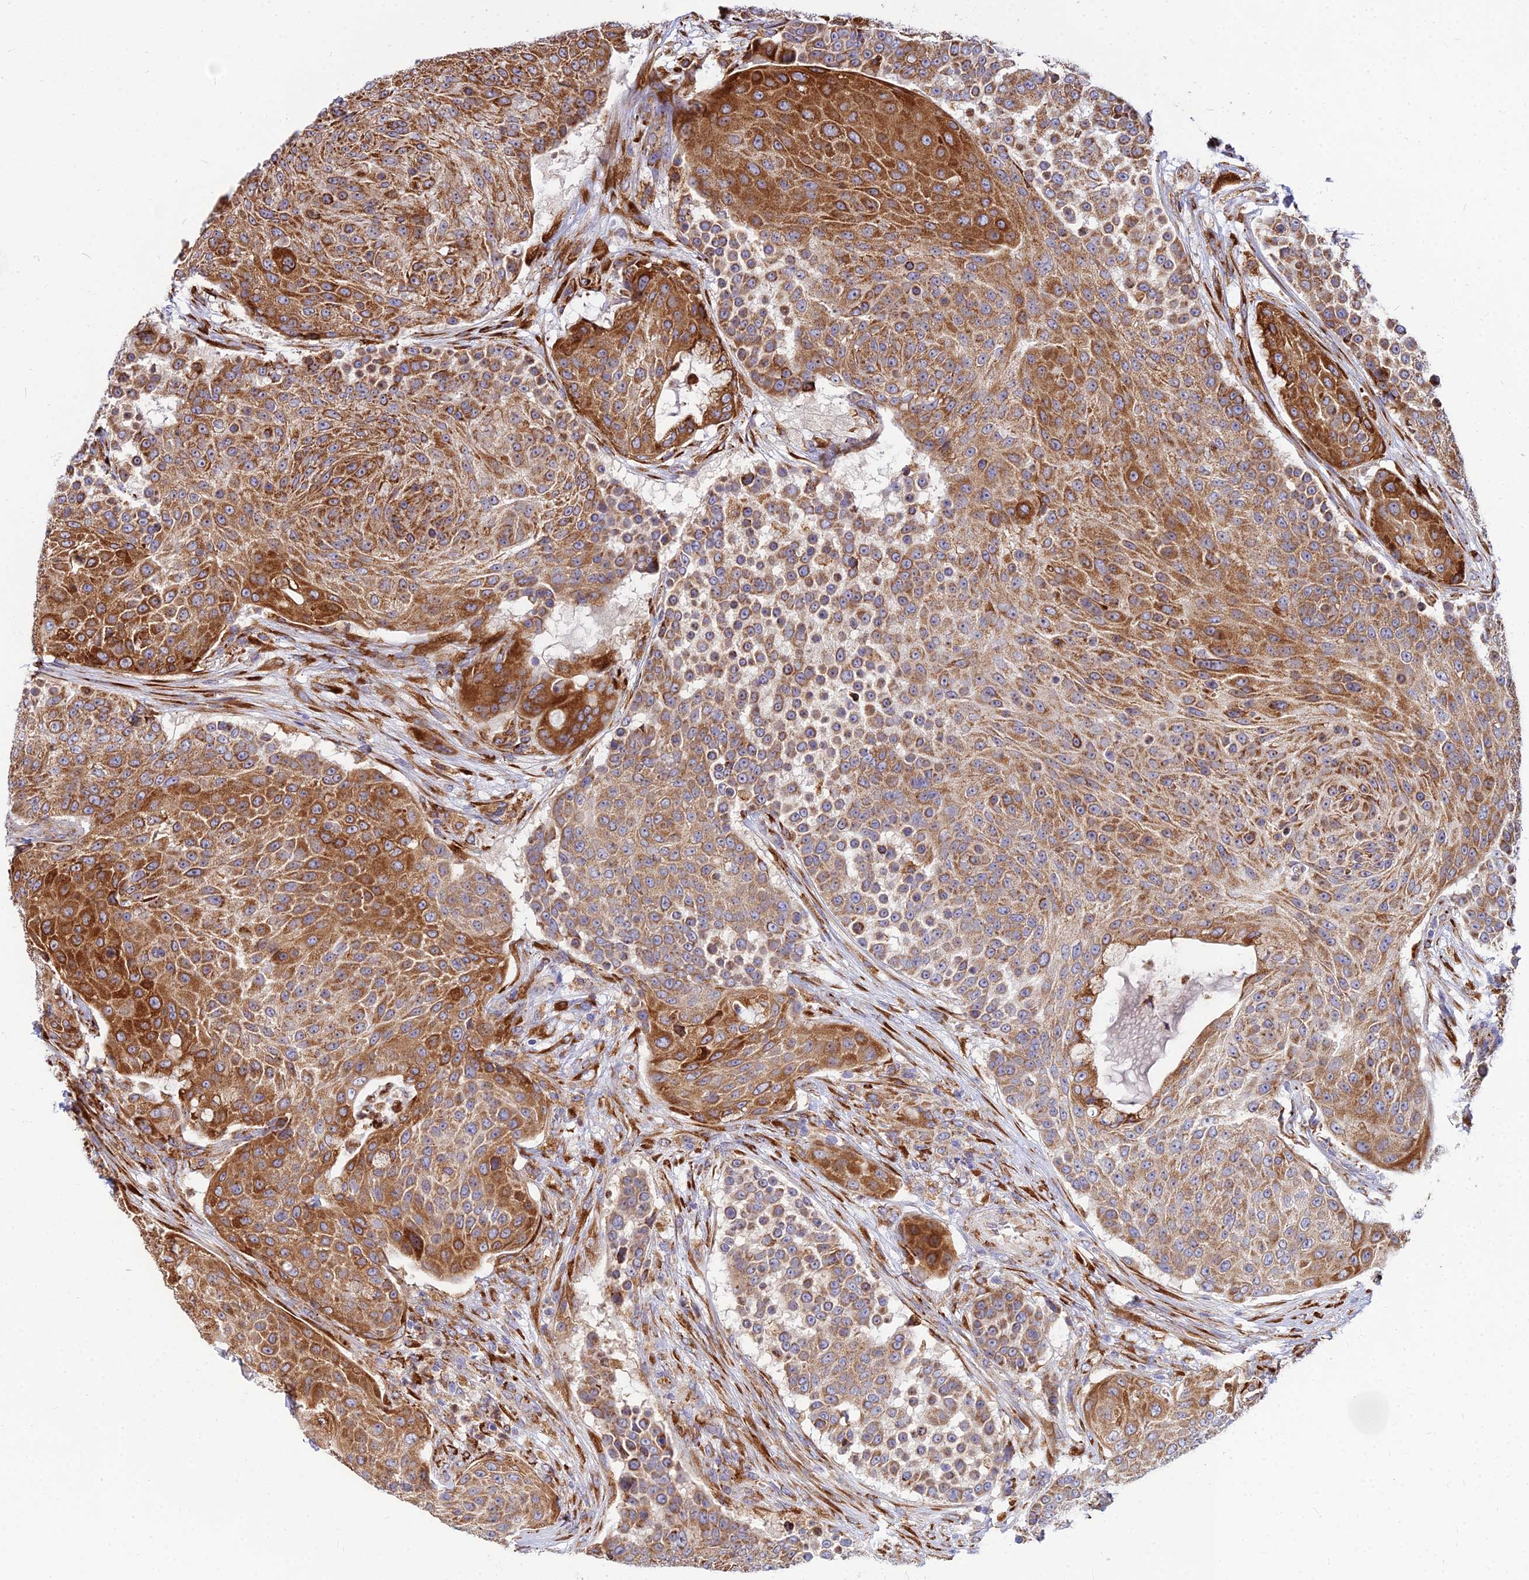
{"staining": {"intensity": "moderate", "quantity": ">75%", "location": "cytoplasmic/membranous"}, "tissue": "urothelial cancer", "cell_type": "Tumor cells", "image_type": "cancer", "snomed": [{"axis": "morphology", "description": "Urothelial carcinoma, High grade"}, {"axis": "topography", "description": "Urinary bladder"}], "caption": "An image showing moderate cytoplasmic/membranous staining in approximately >75% of tumor cells in urothelial carcinoma (high-grade), as visualized by brown immunohistochemical staining.", "gene": "CCT6B", "patient": {"sex": "female", "age": 63}}